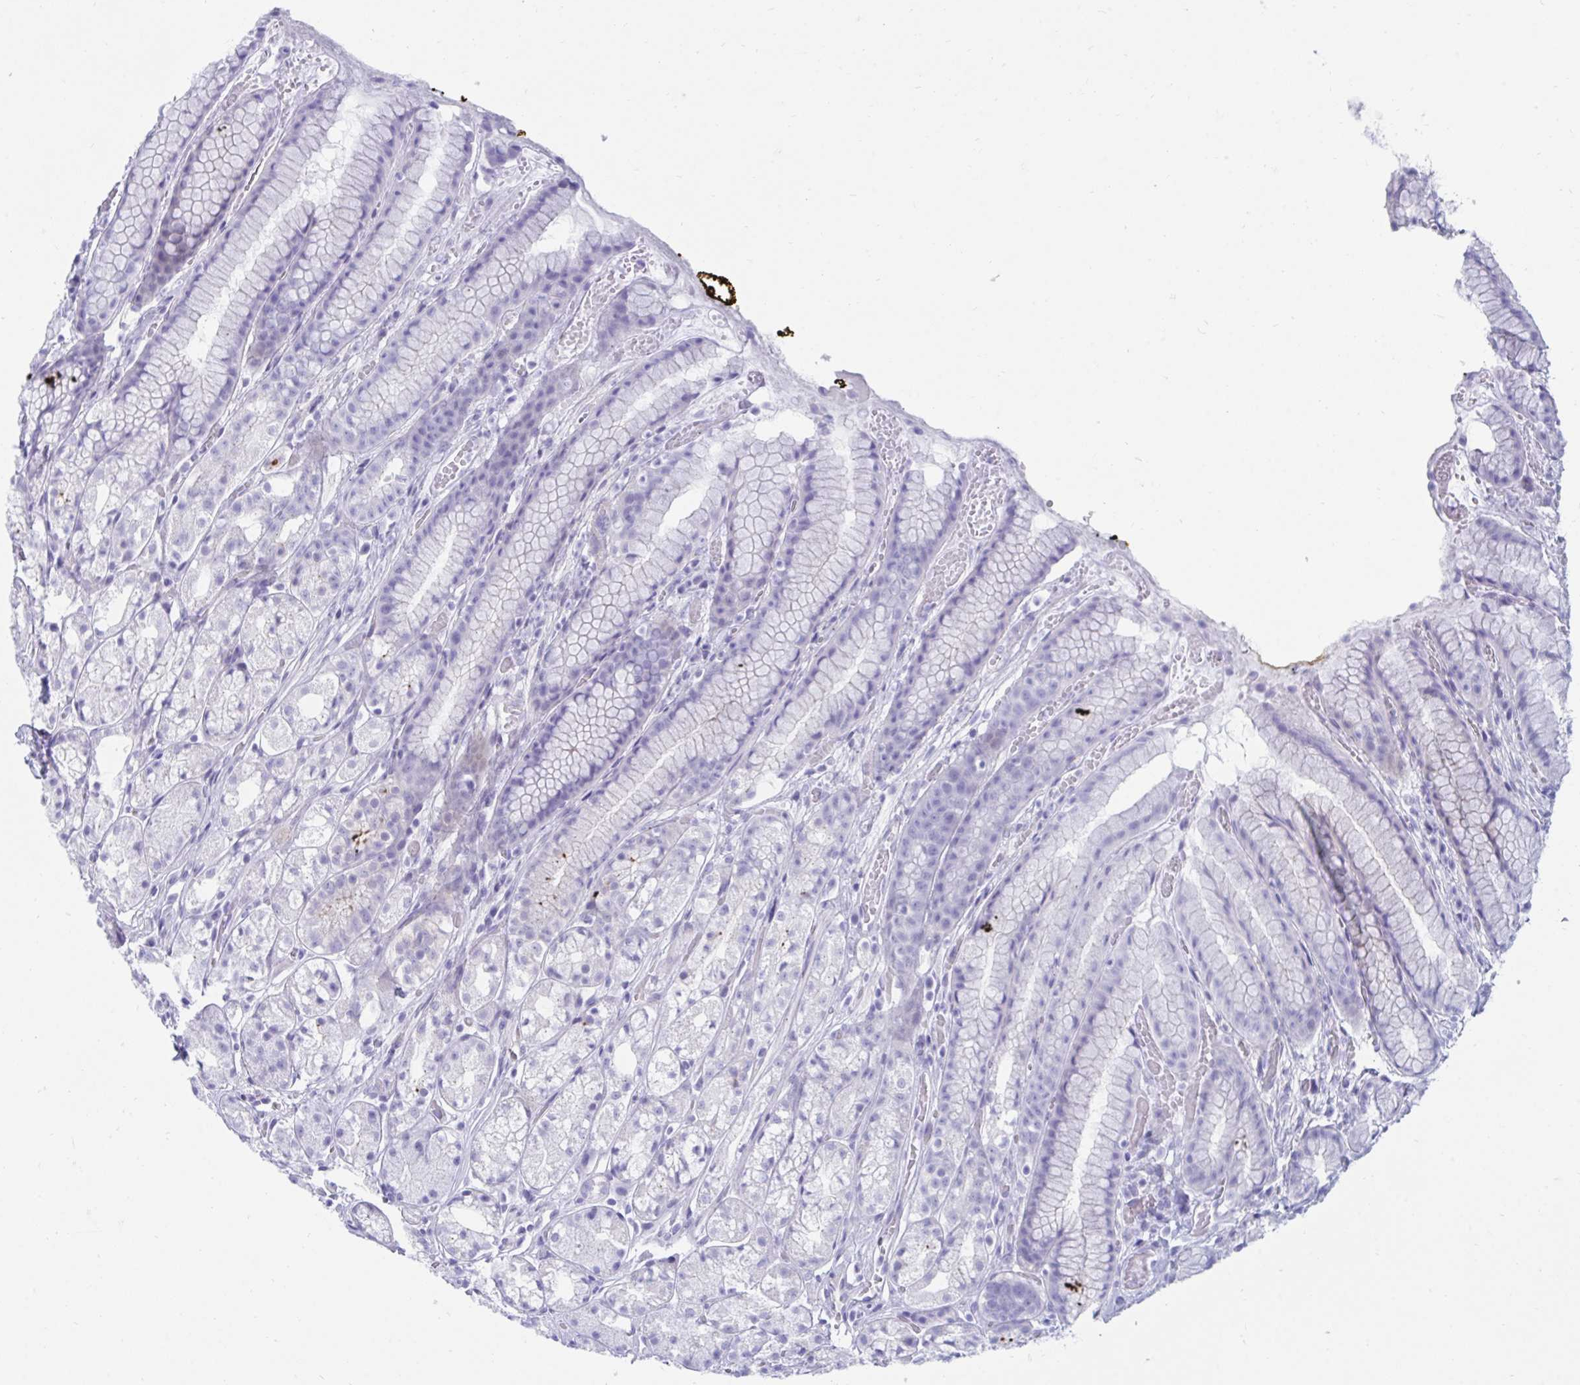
{"staining": {"intensity": "weak", "quantity": "<25%", "location": "cytoplasmic/membranous"}, "tissue": "stomach", "cell_type": "Glandular cells", "image_type": "normal", "snomed": [{"axis": "morphology", "description": "Normal tissue, NOS"}, {"axis": "topography", "description": "Smooth muscle"}, {"axis": "topography", "description": "Stomach"}], "caption": "An immunohistochemistry (IHC) image of normal stomach is shown. There is no staining in glandular cells of stomach.", "gene": "TTC30A", "patient": {"sex": "male", "age": 70}}